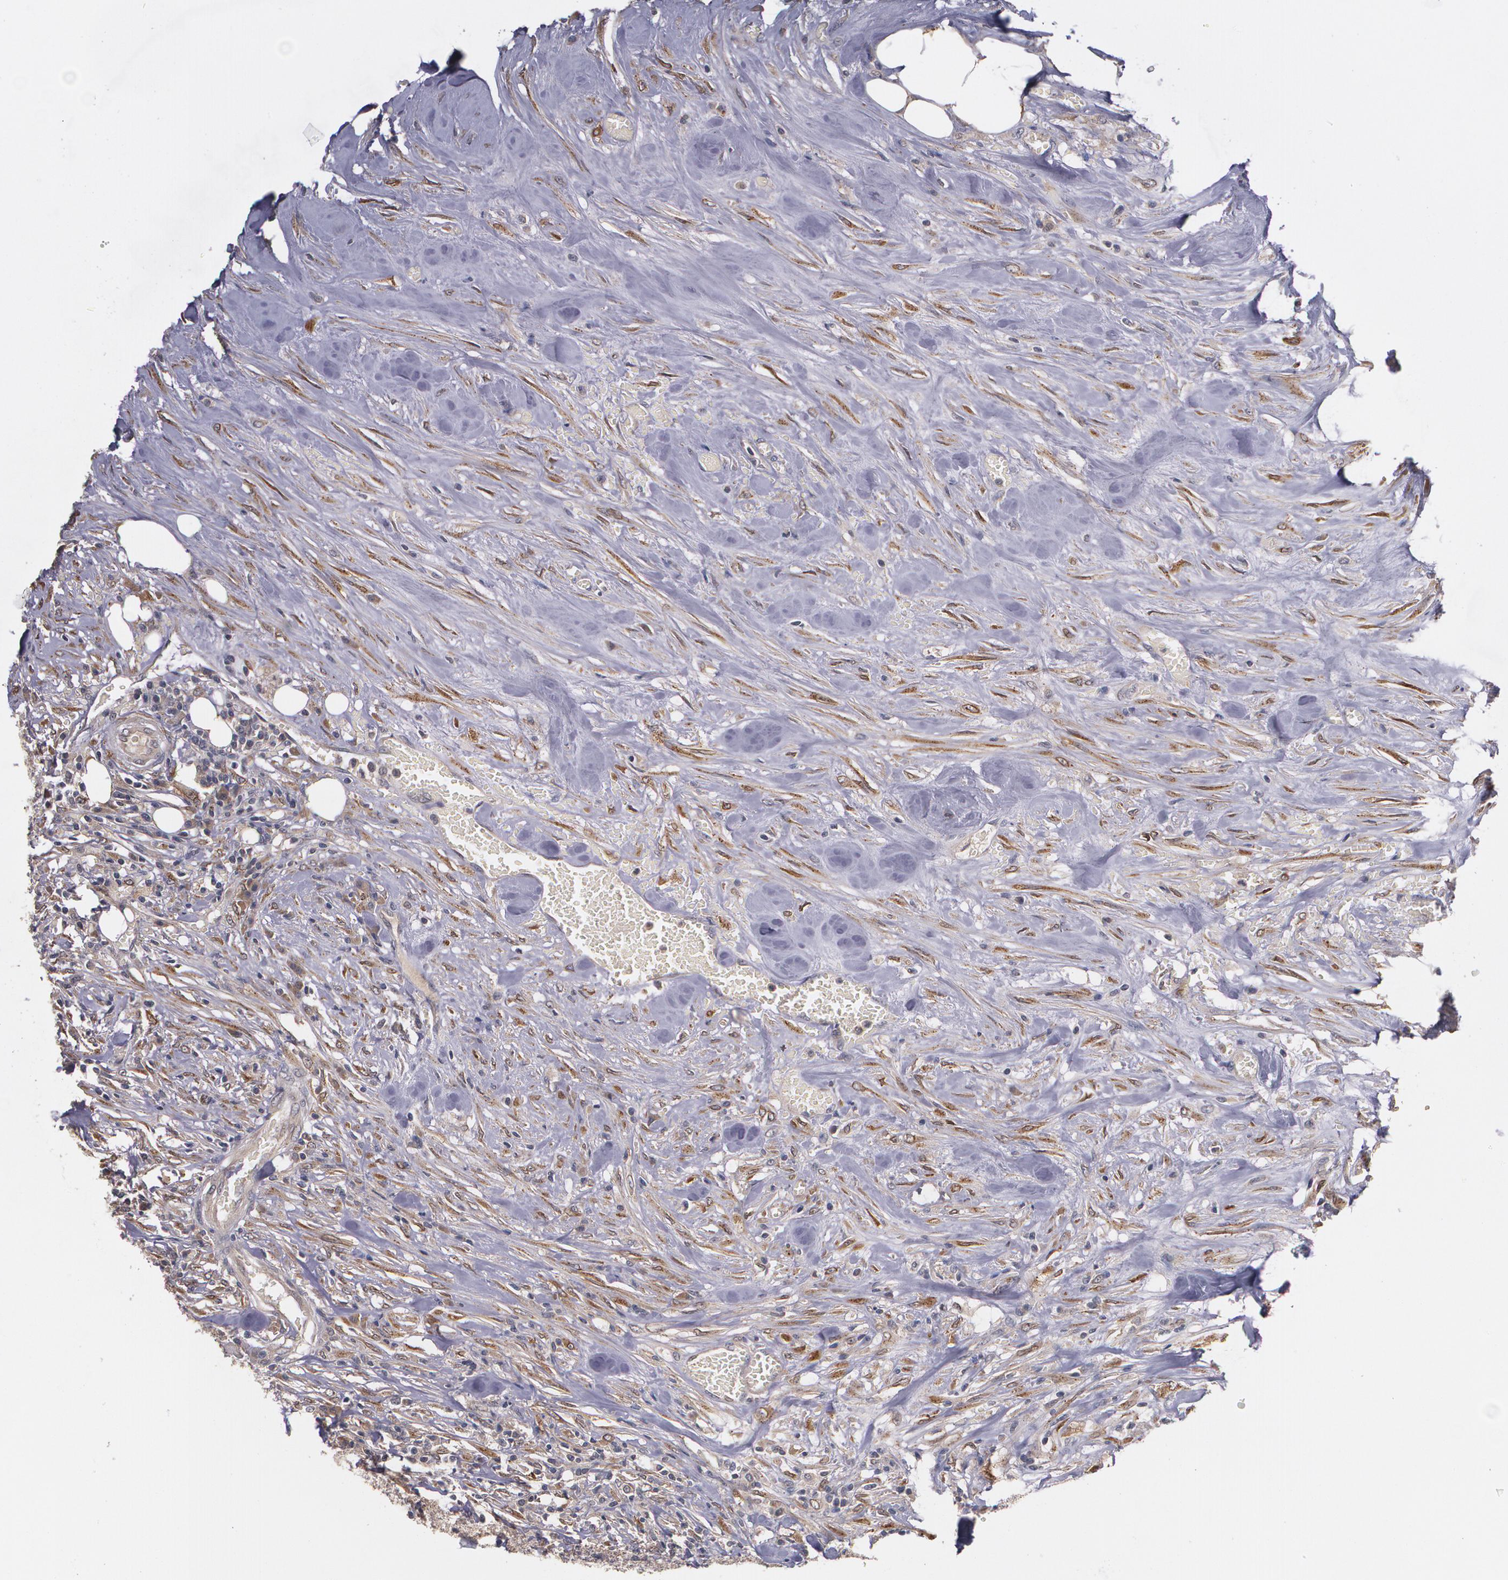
{"staining": {"intensity": "moderate", "quantity": "25%-75%", "location": "cytoplasmic/membranous"}, "tissue": "urothelial cancer", "cell_type": "Tumor cells", "image_type": "cancer", "snomed": [{"axis": "morphology", "description": "Urothelial carcinoma, High grade"}, {"axis": "topography", "description": "Urinary bladder"}], "caption": "Approximately 25%-75% of tumor cells in human urothelial cancer exhibit moderate cytoplasmic/membranous protein expression as visualized by brown immunohistochemical staining.", "gene": "IFNGR2", "patient": {"sex": "male", "age": 74}}